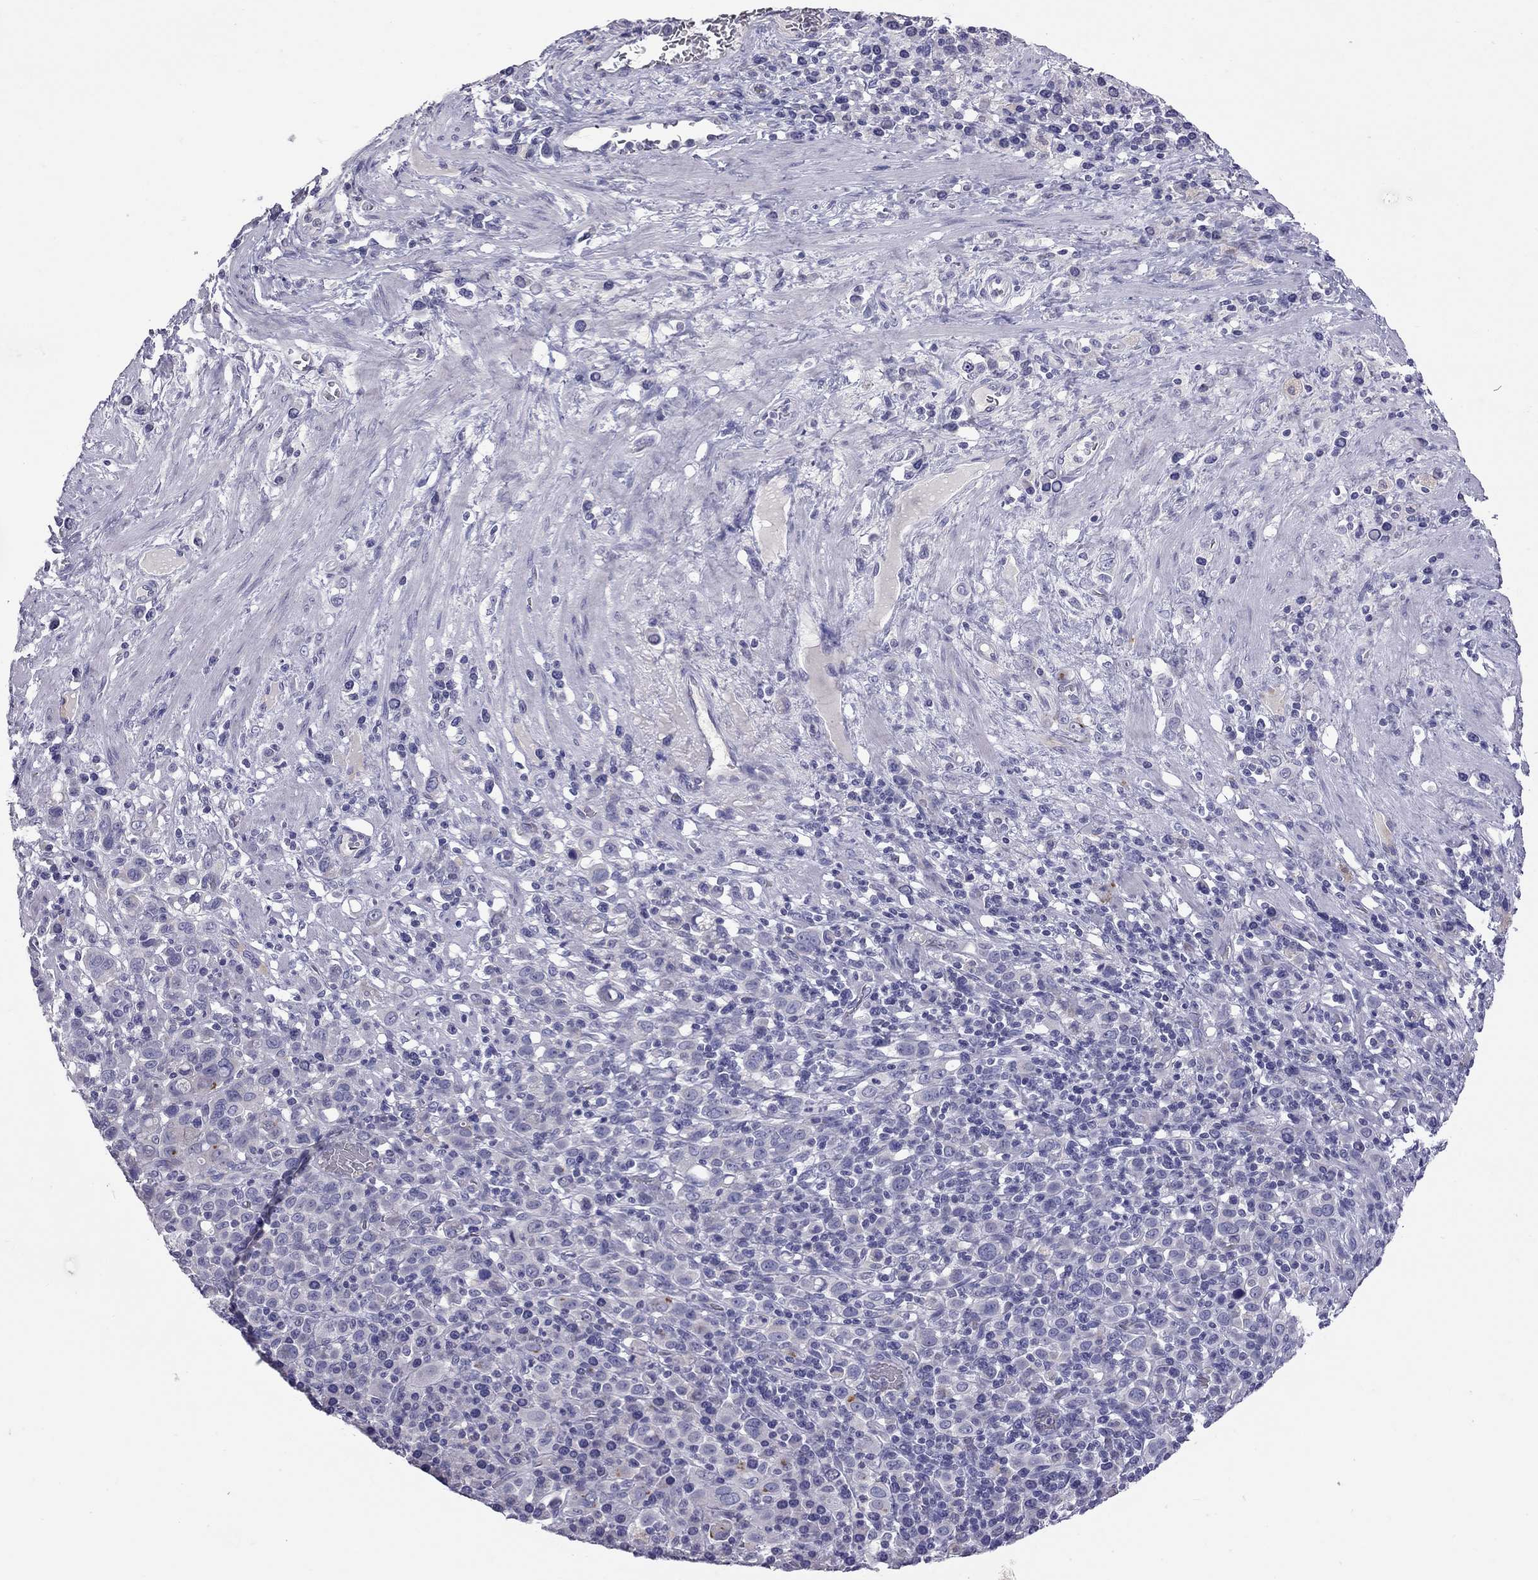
{"staining": {"intensity": "negative", "quantity": "none", "location": "none"}, "tissue": "stomach cancer", "cell_type": "Tumor cells", "image_type": "cancer", "snomed": [{"axis": "morphology", "description": "Adenocarcinoma, NOS"}, {"axis": "topography", "description": "Stomach, upper"}], "caption": "Immunohistochemistry (IHC) micrograph of stomach cancer stained for a protein (brown), which exhibits no positivity in tumor cells.", "gene": "MUC16", "patient": {"sex": "male", "age": 75}}